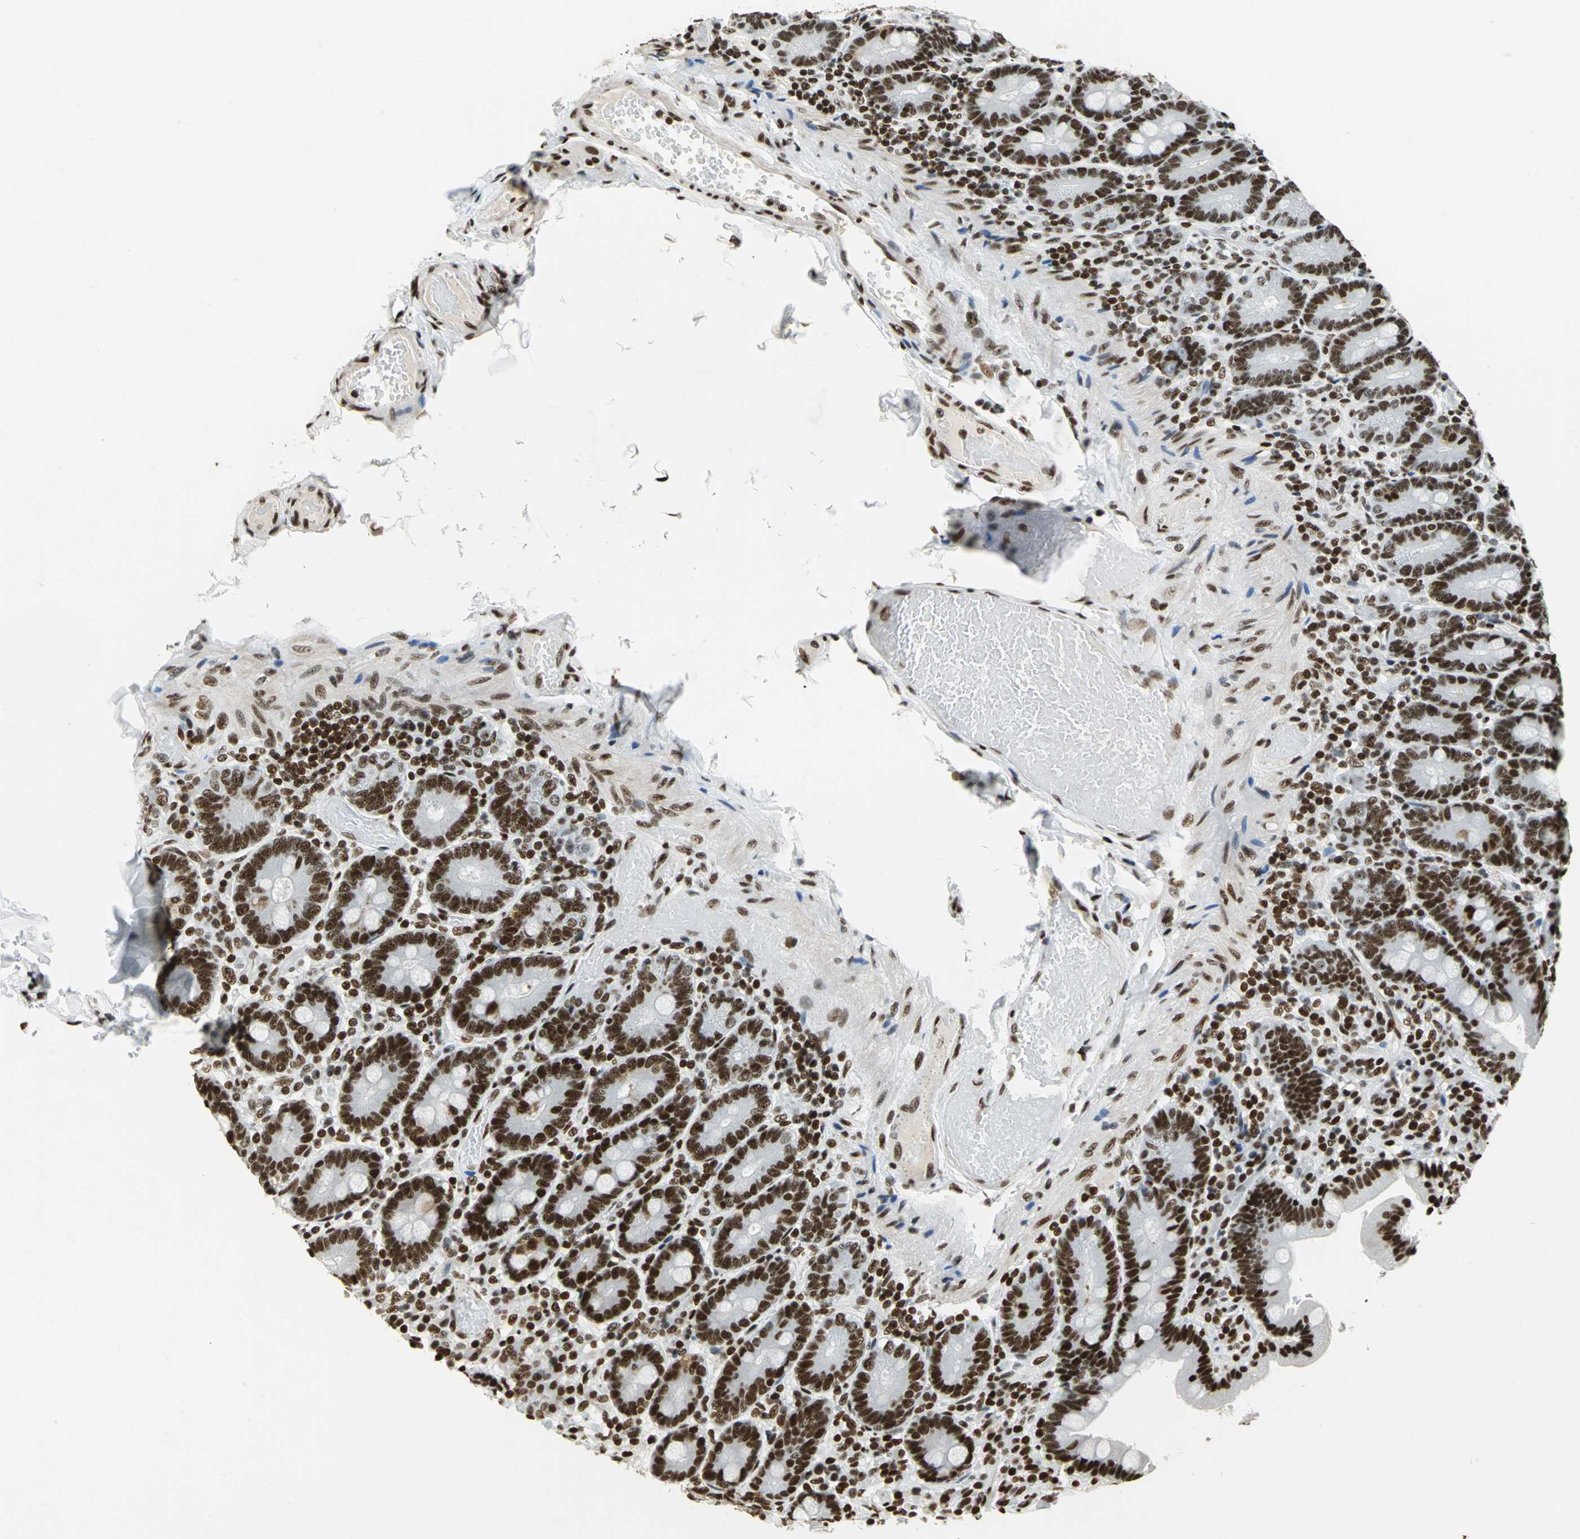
{"staining": {"intensity": "strong", "quantity": ">75%", "location": "nuclear"}, "tissue": "duodenum", "cell_type": "Glandular cells", "image_type": "normal", "snomed": [{"axis": "morphology", "description": "Normal tissue, NOS"}, {"axis": "topography", "description": "Duodenum"}], "caption": "Brown immunohistochemical staining in unremarkable duodenum displays strong nuclear staining in approximately >75% of glandular cells.", "gene": "UBTF", "patient": {"sex": "male", "age": 66}}